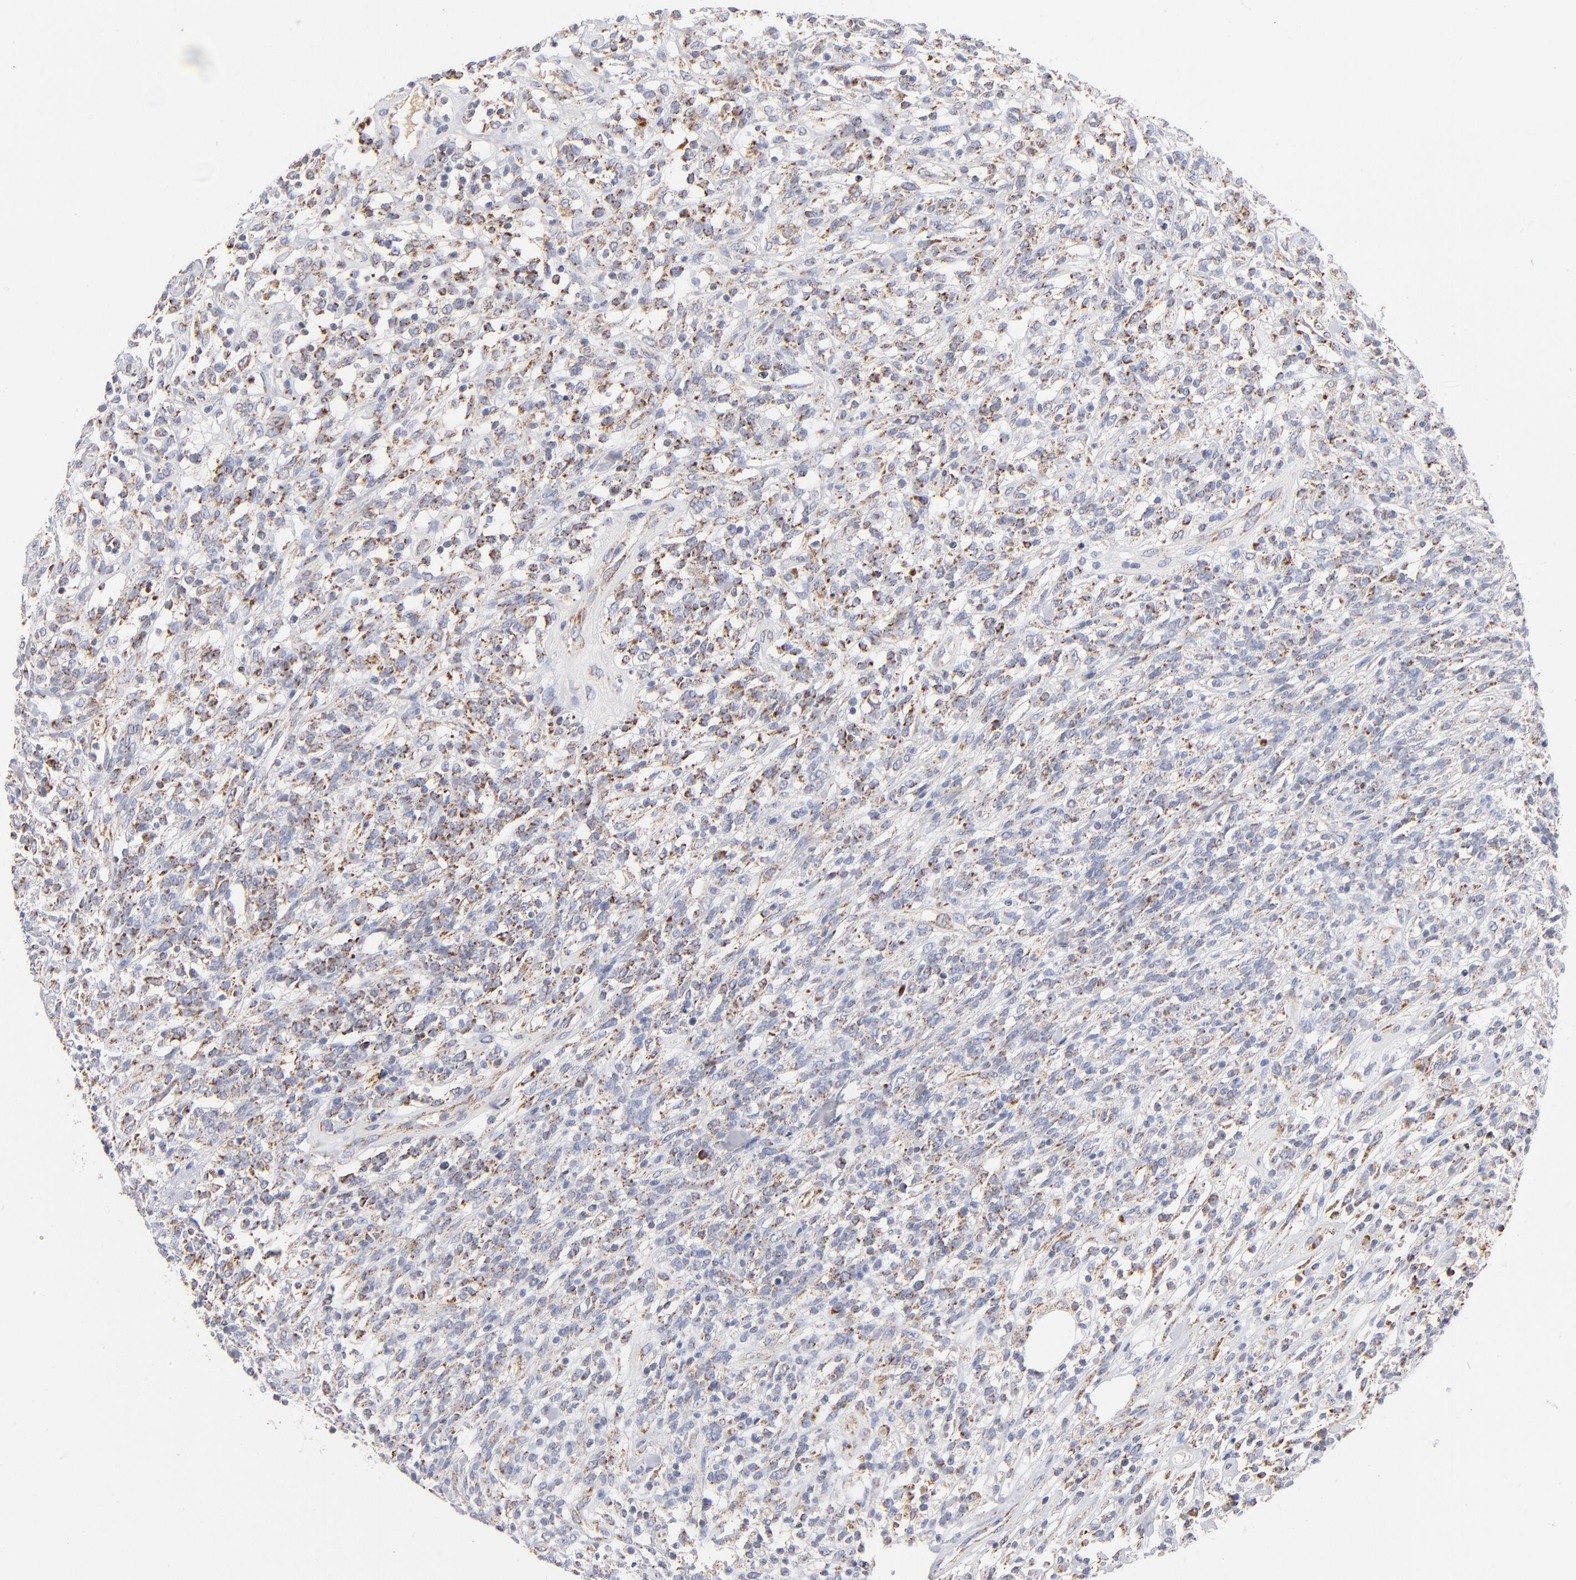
{"staining": {"intensity": "moderate", "quantity": ">75%", "location": "cytoplasmic/membranous"}, "tissue": "lymphoma", "cell_type": "Tumor cells", "image_type": "cancer", "snomed": [{"axis": "morphology", "description": "Malignant lymphoma, non-Hodgkin's type, High grade"}, {"axis": "topography", "description": "Lymph node"}], "caption": "A high-resolution histopathology image shows immunohistochemistry (IHC) staining of malignant lymphoma, non-Hodgkin's type (high-grade), which shows moderate cytoplasmic/membranous expression in approximately >75% of tumor cells.", "gene": "DLAT", "patient": {"sex": "female", "age": 73}}